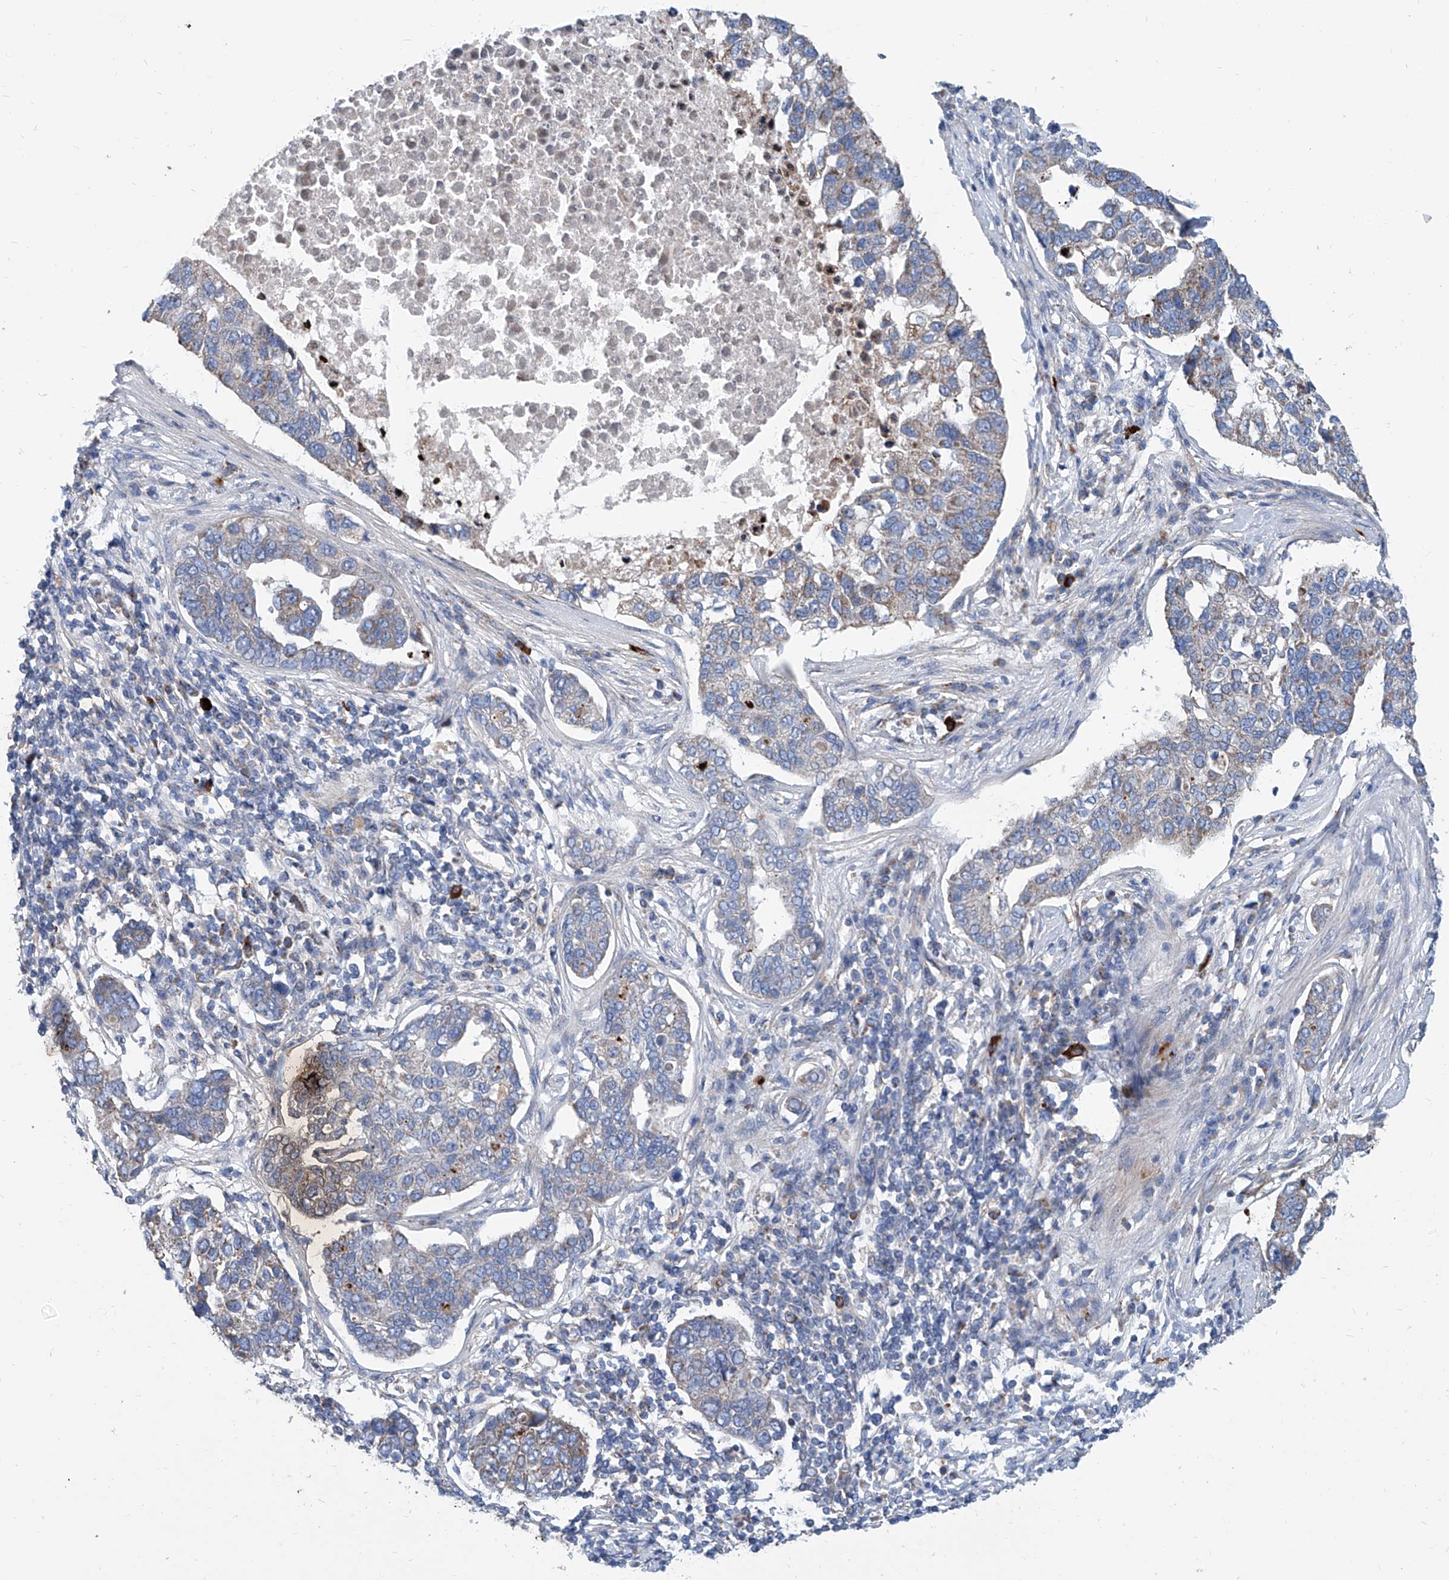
{"staining": {"intensity": "weak", "quantity": "<25%", "location": "cytoplasmic/membranous"}, "tissue": "pancreatic cancer", "cell_type": "Tumor cells", "image_type": "cancer", "snomed": [{"axis": "morphology", "description": "Adenocarcinoma, NOS"}, {"axis": "topography", "description": "Pancreas"}], "caption": "The immunohistochemistry histopathology image has no significant expression in tumor cells of pancreatic adenocarcinoma tissue.", "gene": "USP48", "patient": {"sex": "female", "age": 61}}